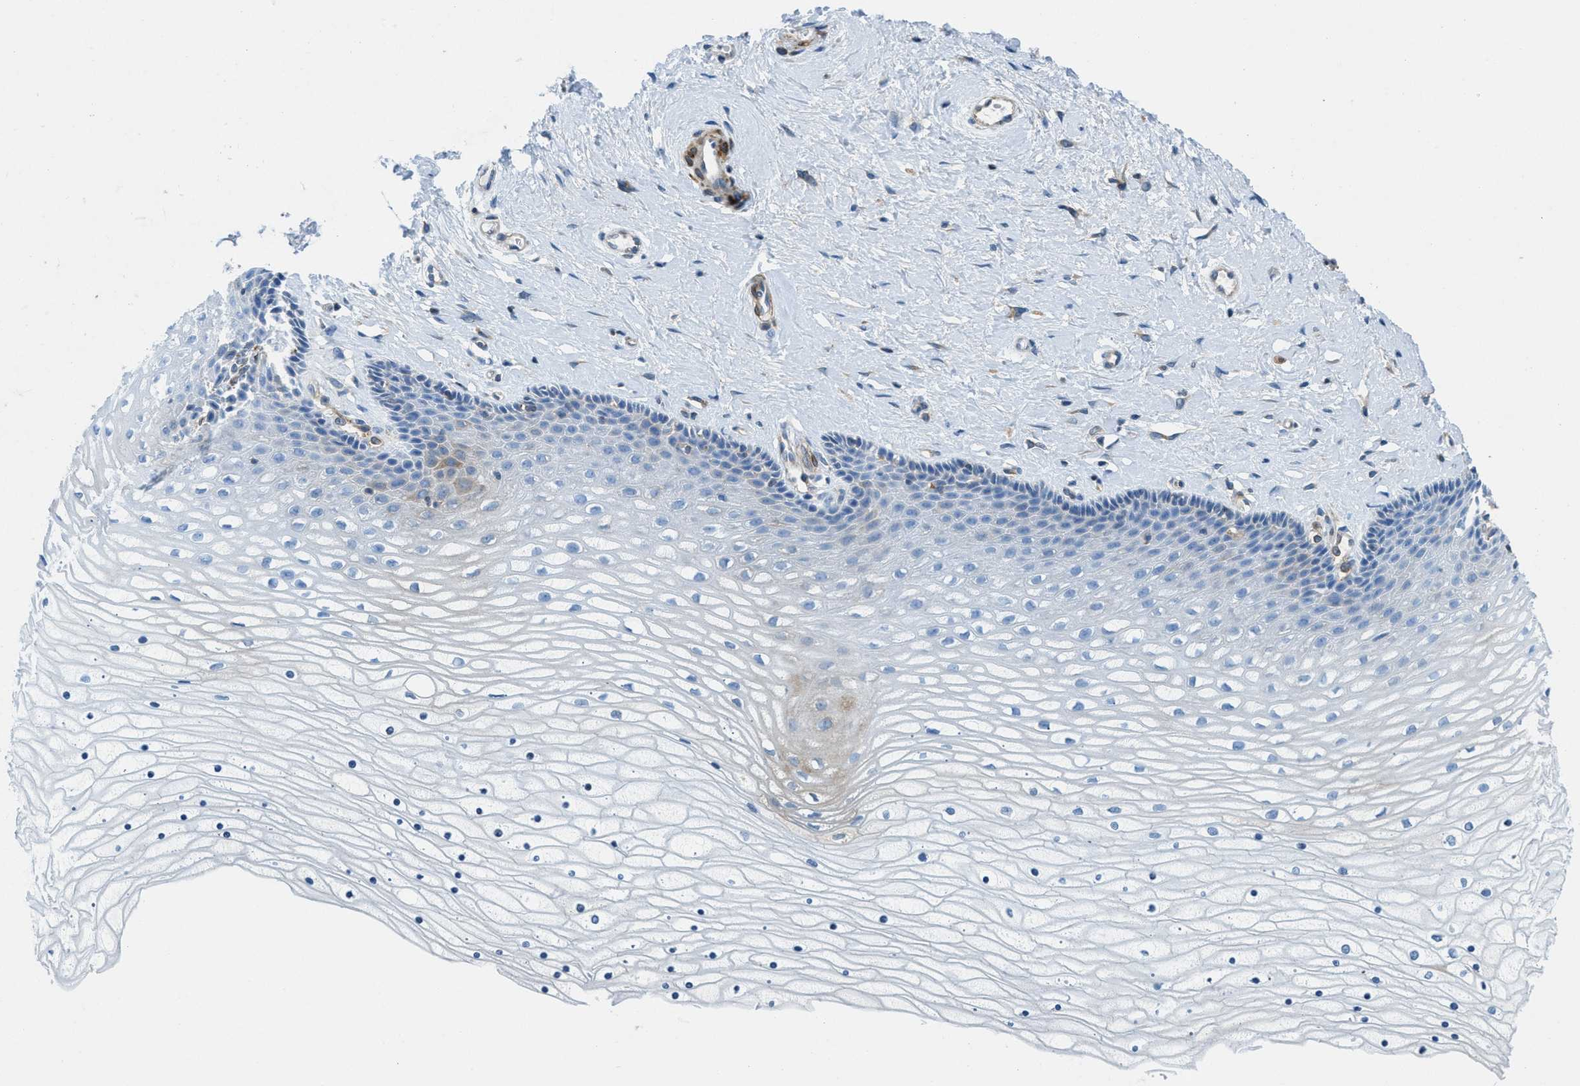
{"staining": {"intensity": "negative", "quantity": "none", "location": "none"}, "tissue": "cervix", "cell_type": "Glandular cells", "image_type": "normal", "snomed": [{"axis": "morphology", "description": "Normal tissue, NOS"}, {"axis": "topography", "description": "Cervix"}], "caption": "An immunohistochemistry micrograph of unremarkable cervix is shown. There is no staining in glandular cells of cervix. (Brightfield microscopy of DAB (3,3'-diaminobenzidine) IHC at high magnification).", "gene": "MAPRE2", "patient": {"sex": "female", "age": 39}}